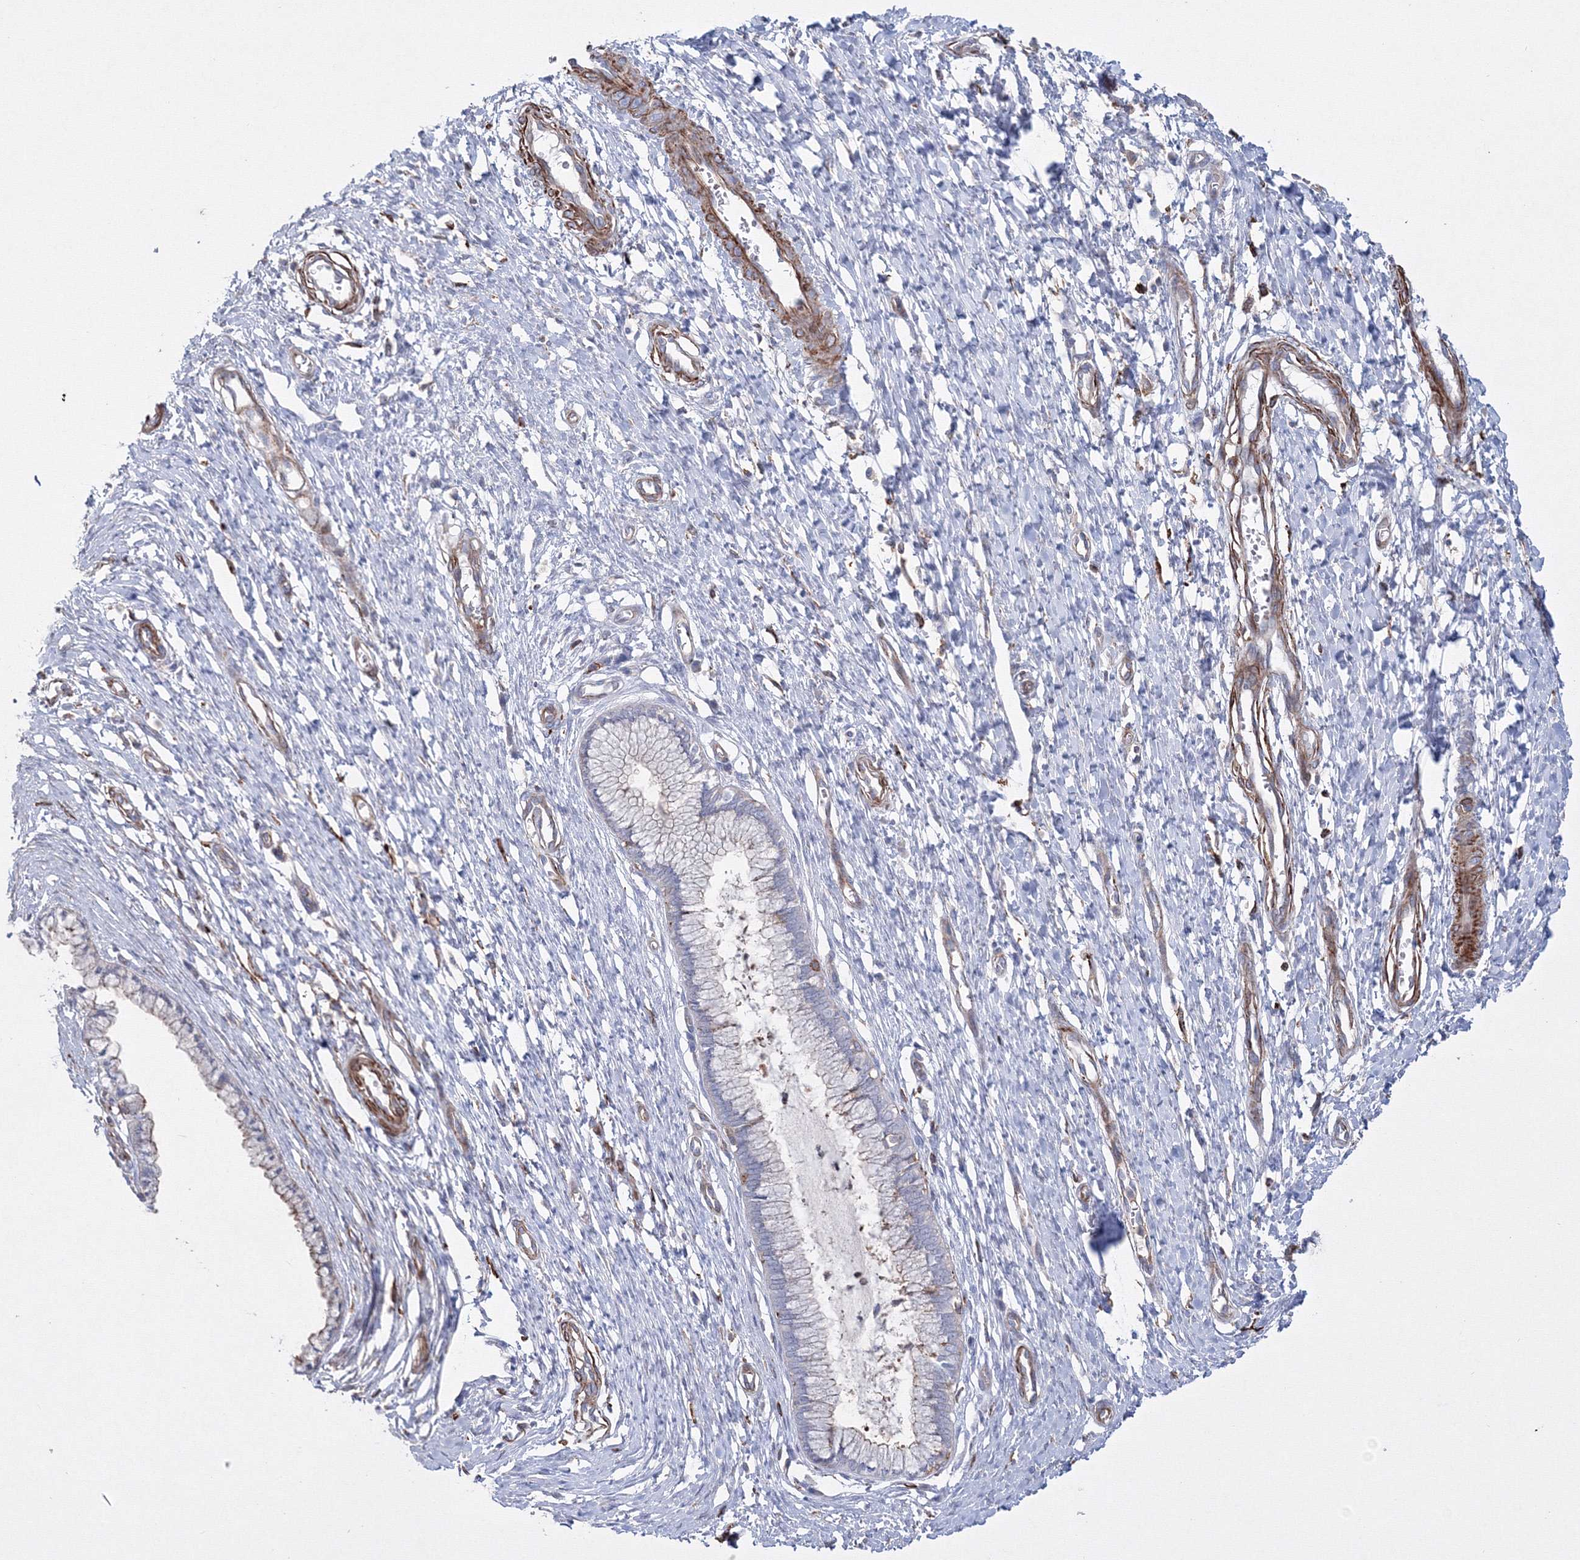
{"staining": {"intensity": "negative", "quantity": "none", "location": "none"}, "tissue": "cervix", "cell_type": "Glandular cells", "image_type": "normal", "snomed": [{"axis": "morphology", "description": "Normal tissue, NOS"}, {"axis": "topography", "description": "Cervix"}], "caption": "Immunohistochemistry micrograph of unremarkable cervix stained for a protein (brown), which reveals no expression in glandular cells.", "gene": "GPR82", "patient": {"sex": "female", "age": 55}}